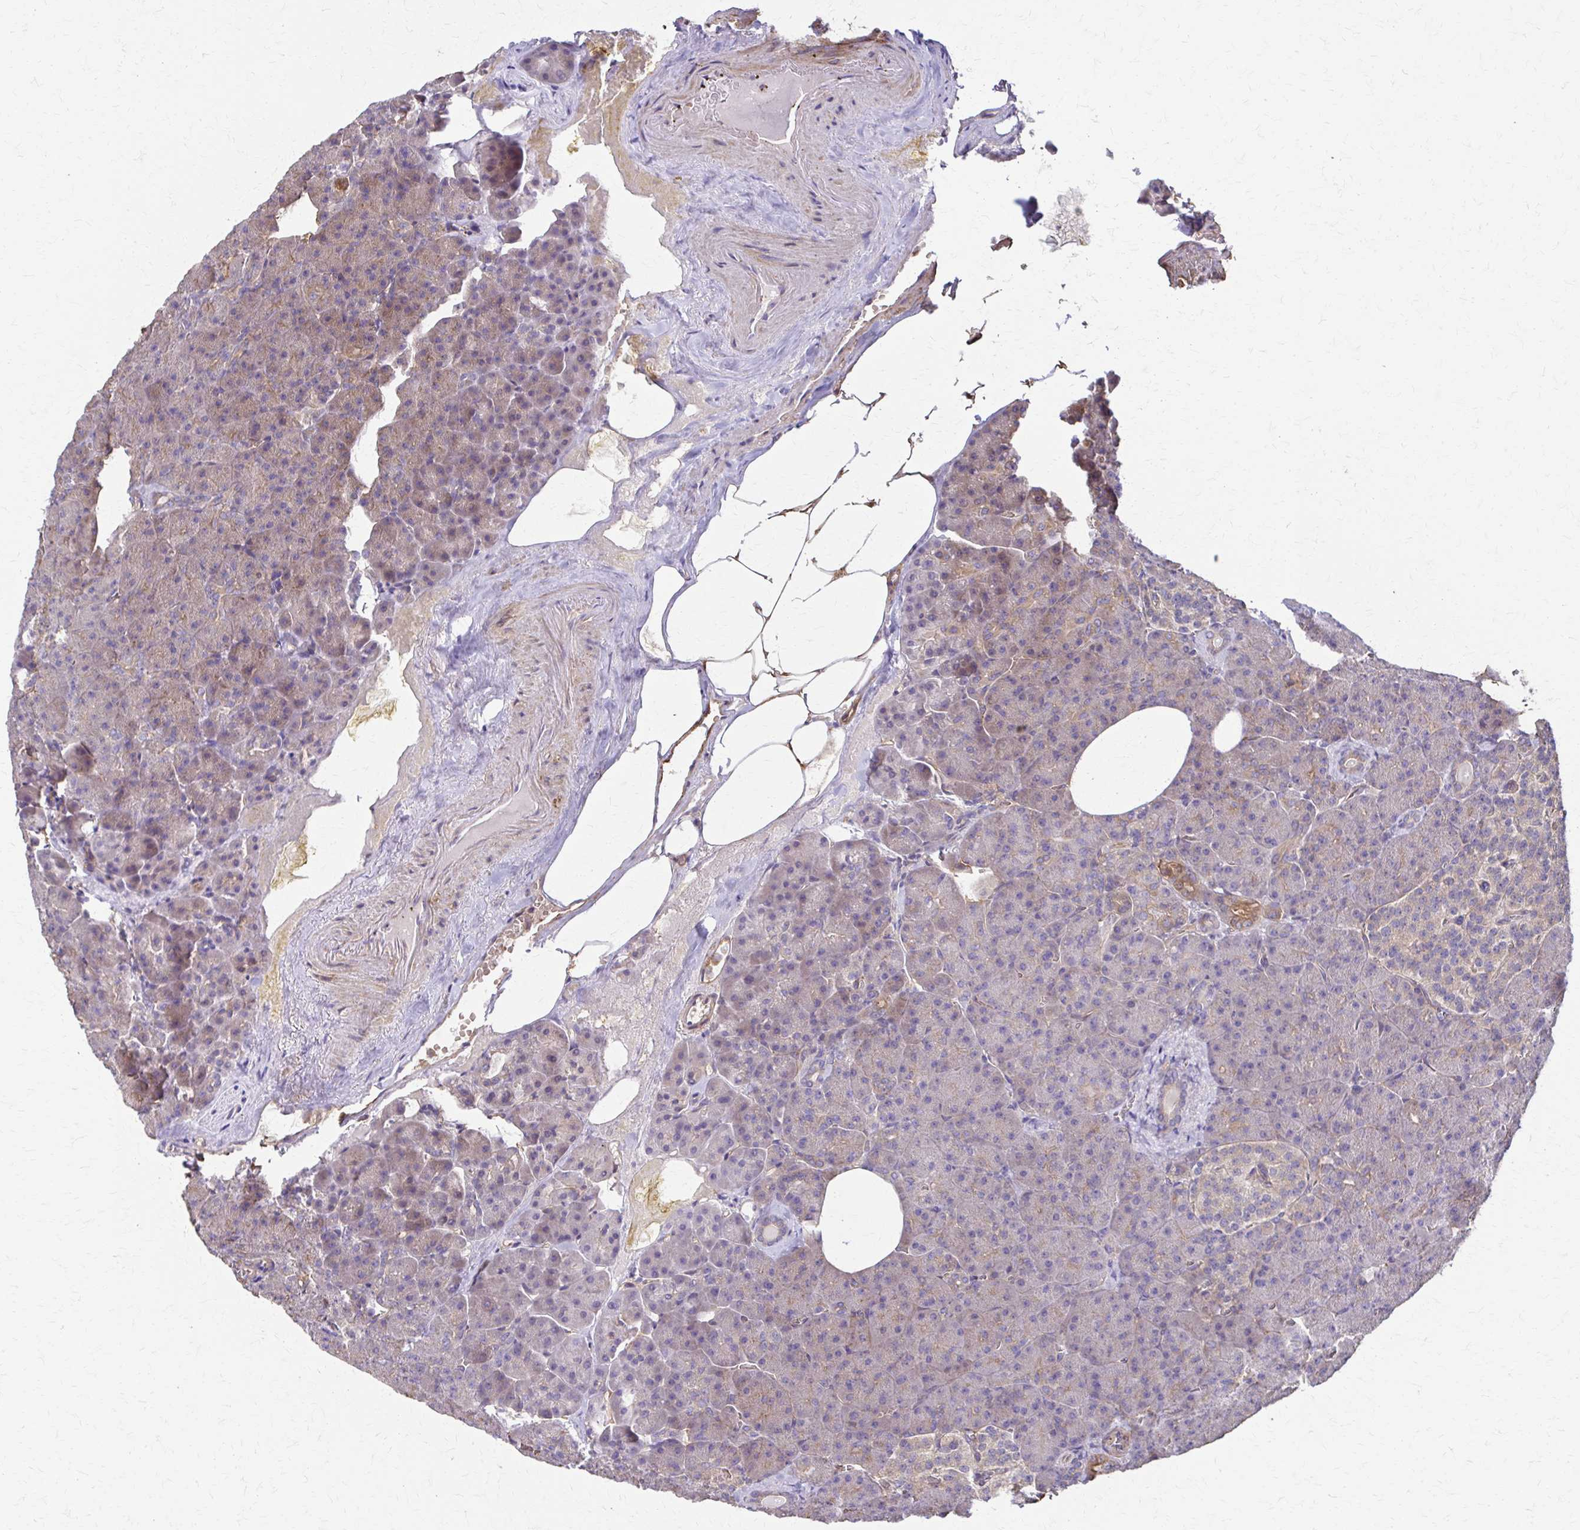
{"staining": {"intensity": "moderate", "quantity": "<25%", "location": "cytoplasmic/membranous"}, "tissue": "pancreas", "cell_type": "Exocrine glandular cells", "image_type": "normal", "snomed": [{"axis": "morphology", "description": "Normal tissue, NOS"}, {"axis": "topography", "description": "Pancreas"}], "caption": "Immunohistochemistry of benign human pancreas reveals low levels of moderate cytoplasmic/membranous positivity in approximately <25% of exocrine glandular cells. (IHC, brightfield microscopy, high magnification).", "gene": "DSP", "patient": {"sex": "female", "age": 74}}